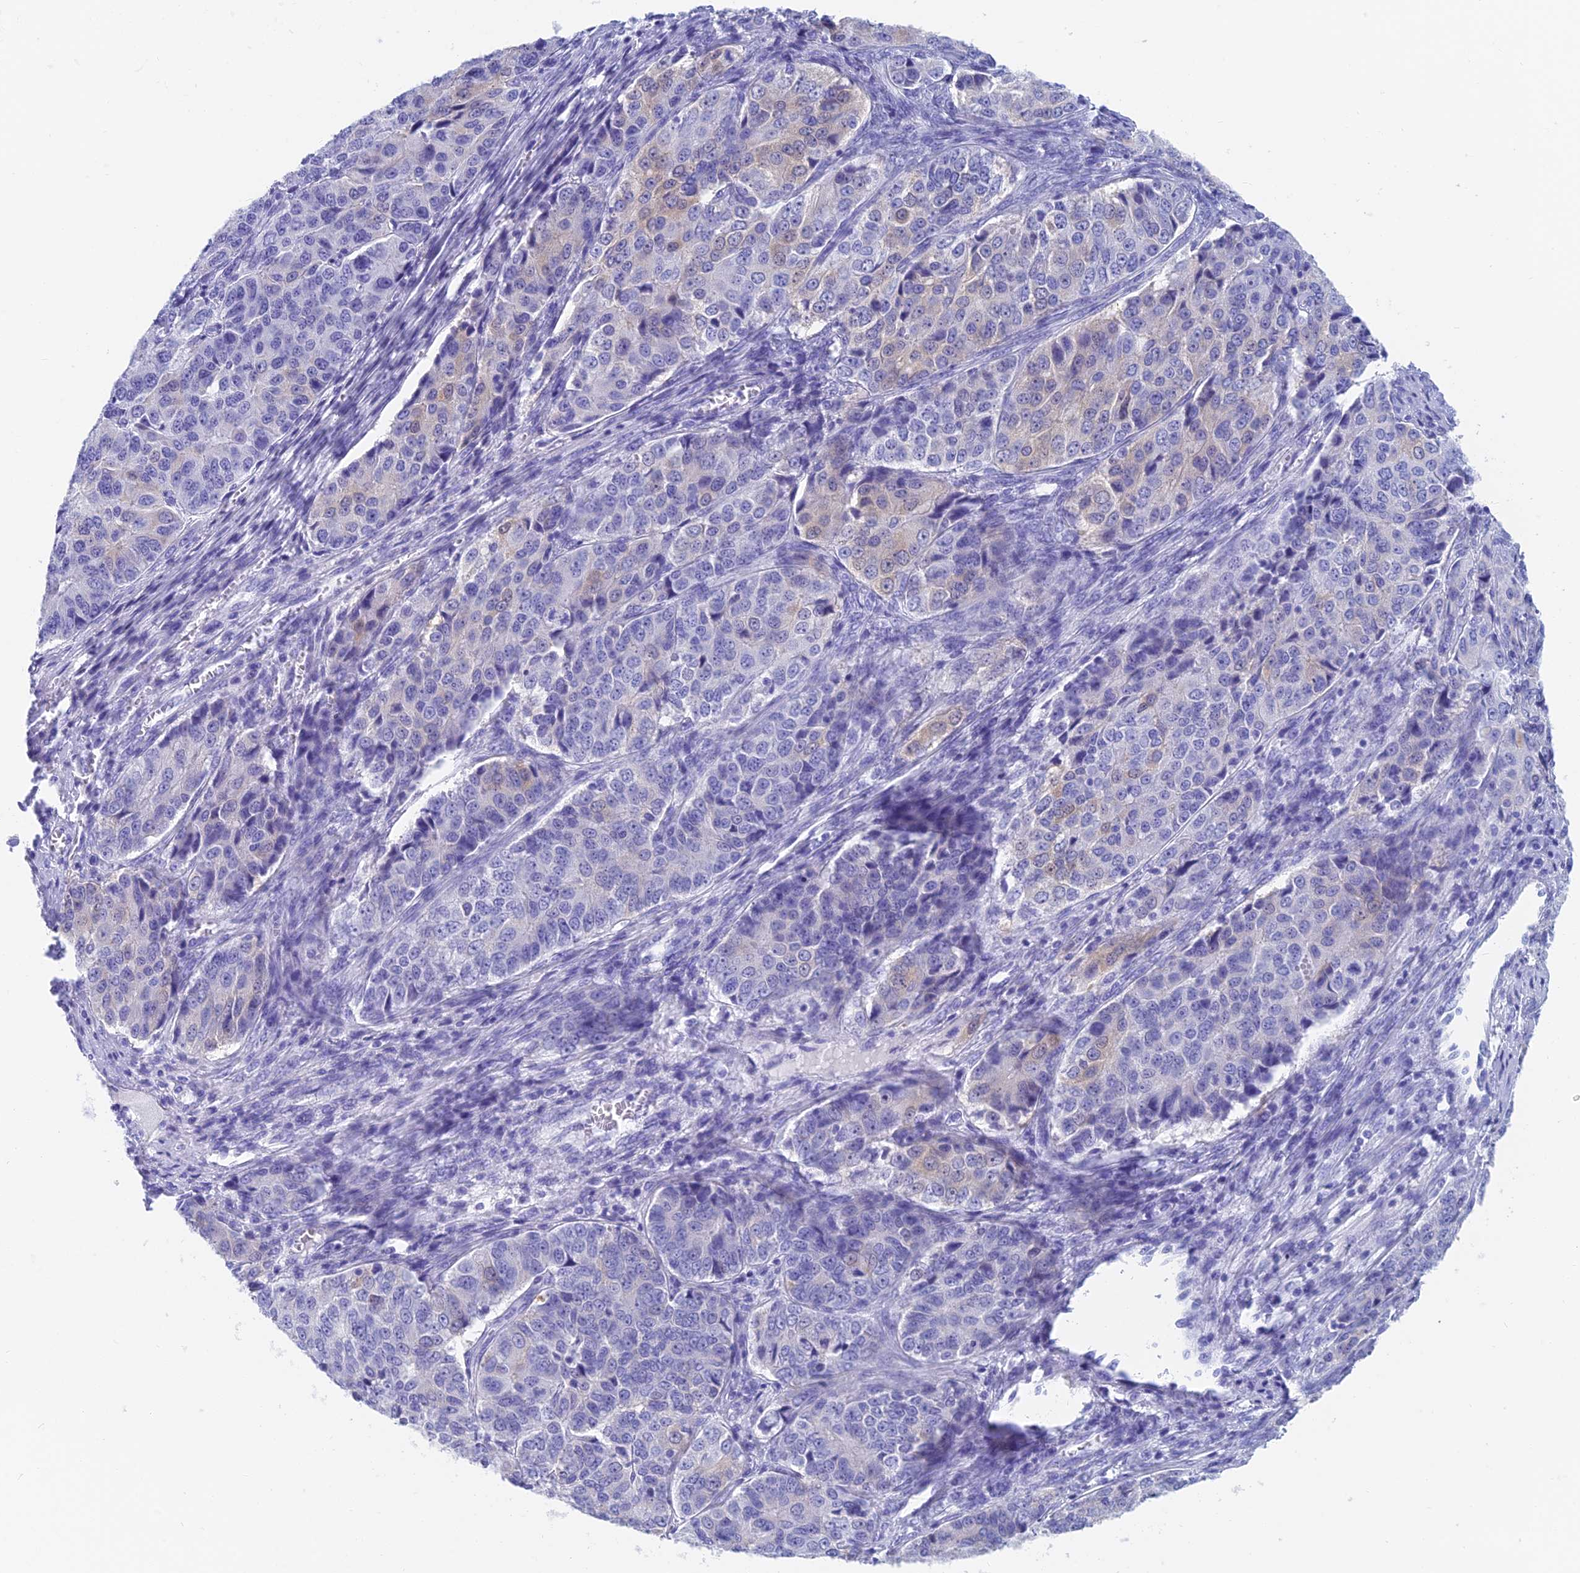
{"staining": {"intensity": "weak", "quantity": "<25%", "location": "cytoplasmic/membranous"}, "tissue": "ovarian cancer", "cell_type": "Tumor cells", "image_type": "cancer", "snomed": [{"axis": "morphology", "description": "Carcinoma, endometroid"}, {"axis": "topography", "description": "Ovary"}], "caption": "IHC micrograph of neoplastic tissue: ovarian cancer (endometroid carcinoma) stained with DAB demonstrates no significant protein positivity in tumor cells.", "gene": "CAPS", "patient": {"sex": "female", "age": 51}}